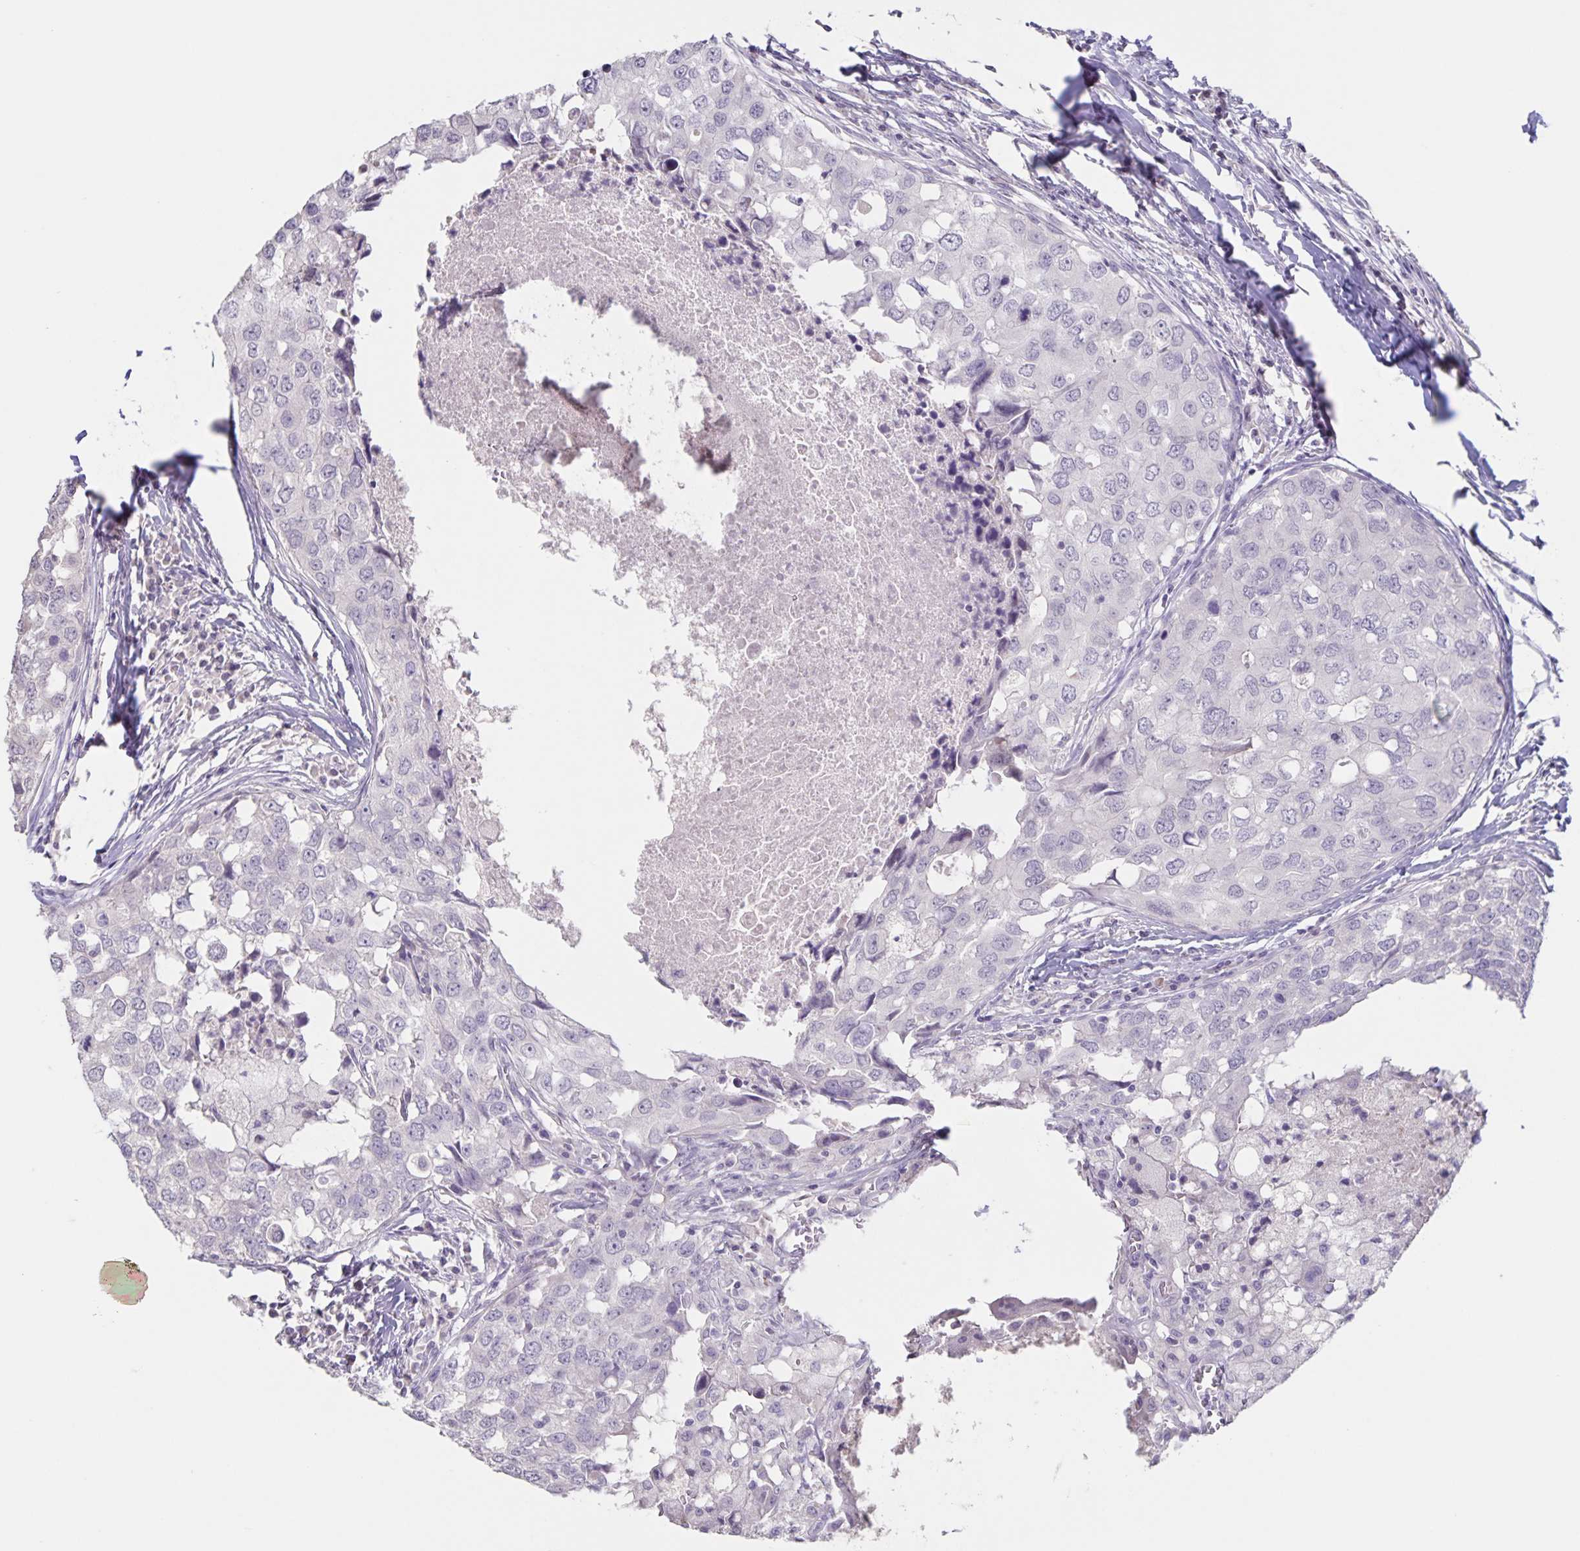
{"staining": {"intensity": "negative", "quantity": "none", "location": "none"}, "tissue": "breast cancer", "cell_type": "Tumor cells", "image_type": "cancer", "snomed": [{"axis": "morphology", "description": "Duct carcinoma"}, {"axis": "topography", "description": "Breast"}], "caption": "Breast invasive ductal carcinoma was stained to show a protein in brown. There is no significant expression in tumor cells. Brightfield microscopy of immunohistochemistry (IHC) stained with DAB (brown) and hematoxylin (blue), captured at high magnification.", "gene": "INSL5", "patient": {"sex": "female", "age": 27}}